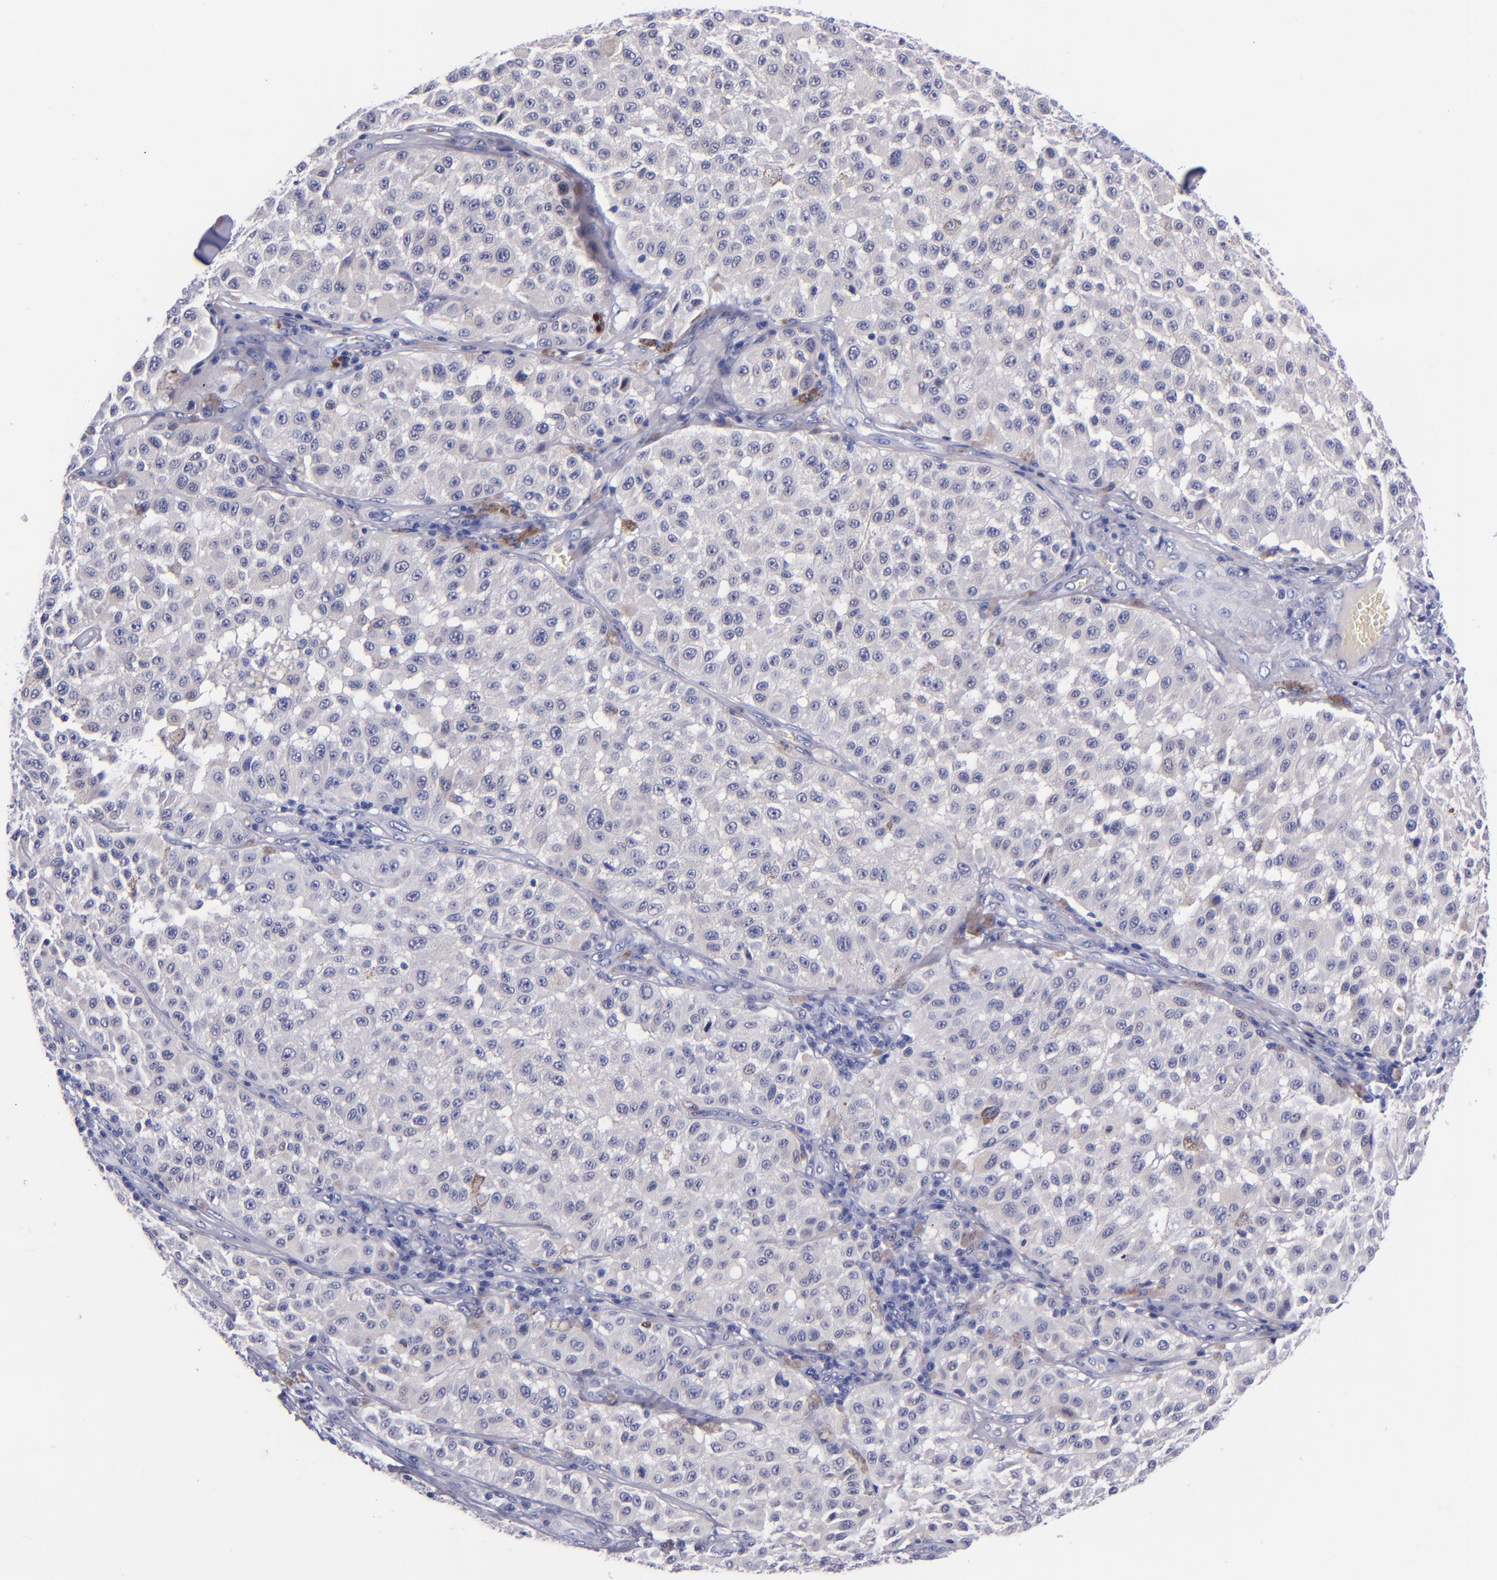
{"staining": {"intensity": "negative", "quantity": "none", "location": "none"}, "tissue": "melanoma", "cell_type": "Tumor cells", "image_type": "cancer", "snomed": [{"axis": "morphology", "description": "Malignant melanoma, NOS"}, {"axis": "topography", "description": "Skin"}], "caption": "A histopathology image of melanoma stained for a protein exhibits no brown staining in tumor cells.", "gene": "SV2A", "patient": {"sex": "female", "age": 64}}